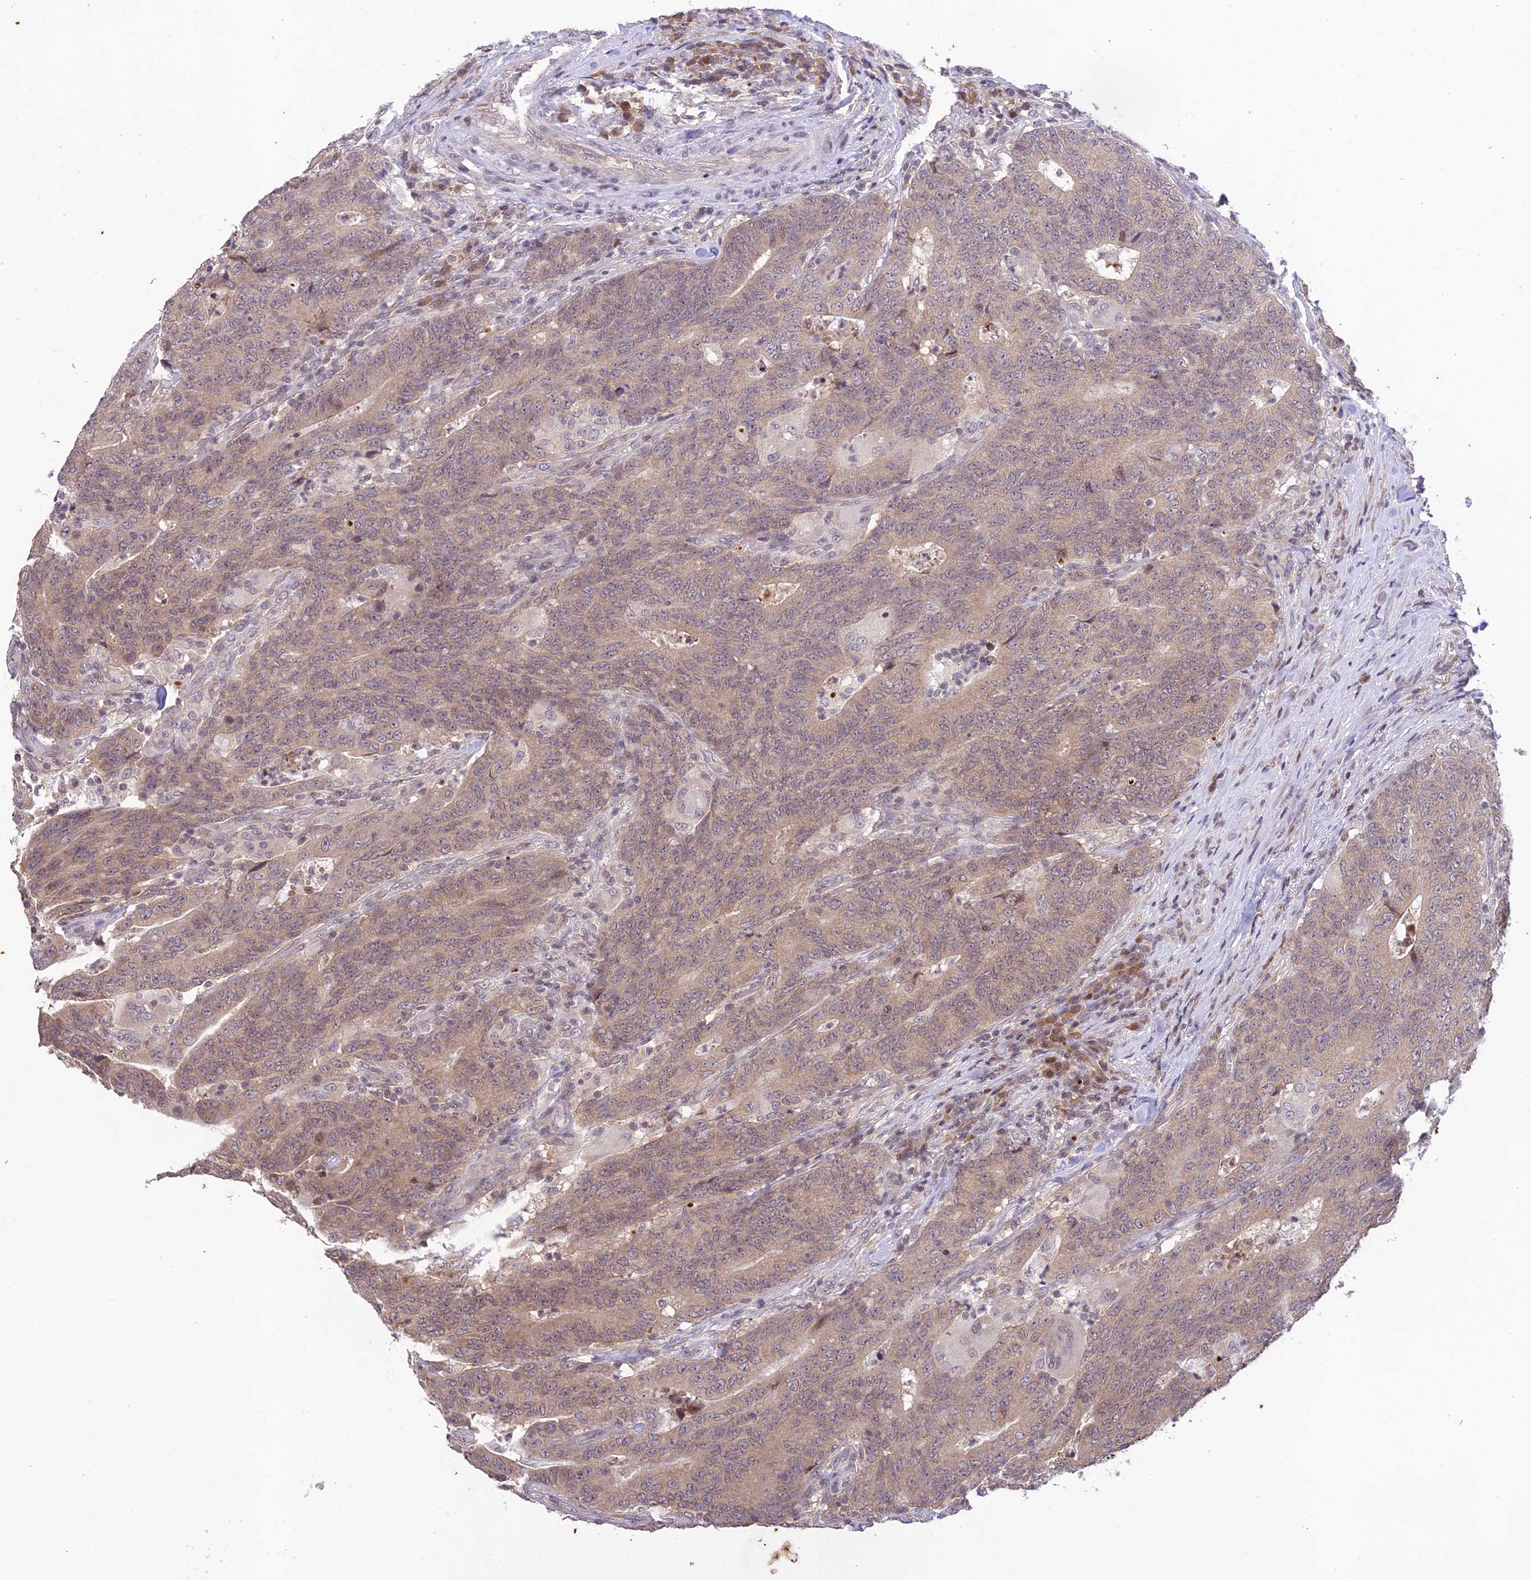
{"staining": {"intensity": "moderate", "quantity": ">75%", "location": "cytoplasmic/membranous"}, "tissue": "colorectal cancer", "cell_type": "Tumor cells", "image_type": "cancer", "snomed": [{"axis": "morphology", "description": "Normal tissue, NOS"}, {"axis": "morphology", "description": "Adenocarcinoma, NOS"}, {"axis": "topography", "description": "Colon"}], "caption": "This photomicrograph exhibits immunohistochemistry staining of human adenocarcinoma (colorectal), with medium moderate cytoplasmic/membranous staining in about >75% of tumor cells.", "gene": "TEKT1", "patient": {"sex": "female", "age": 75}}